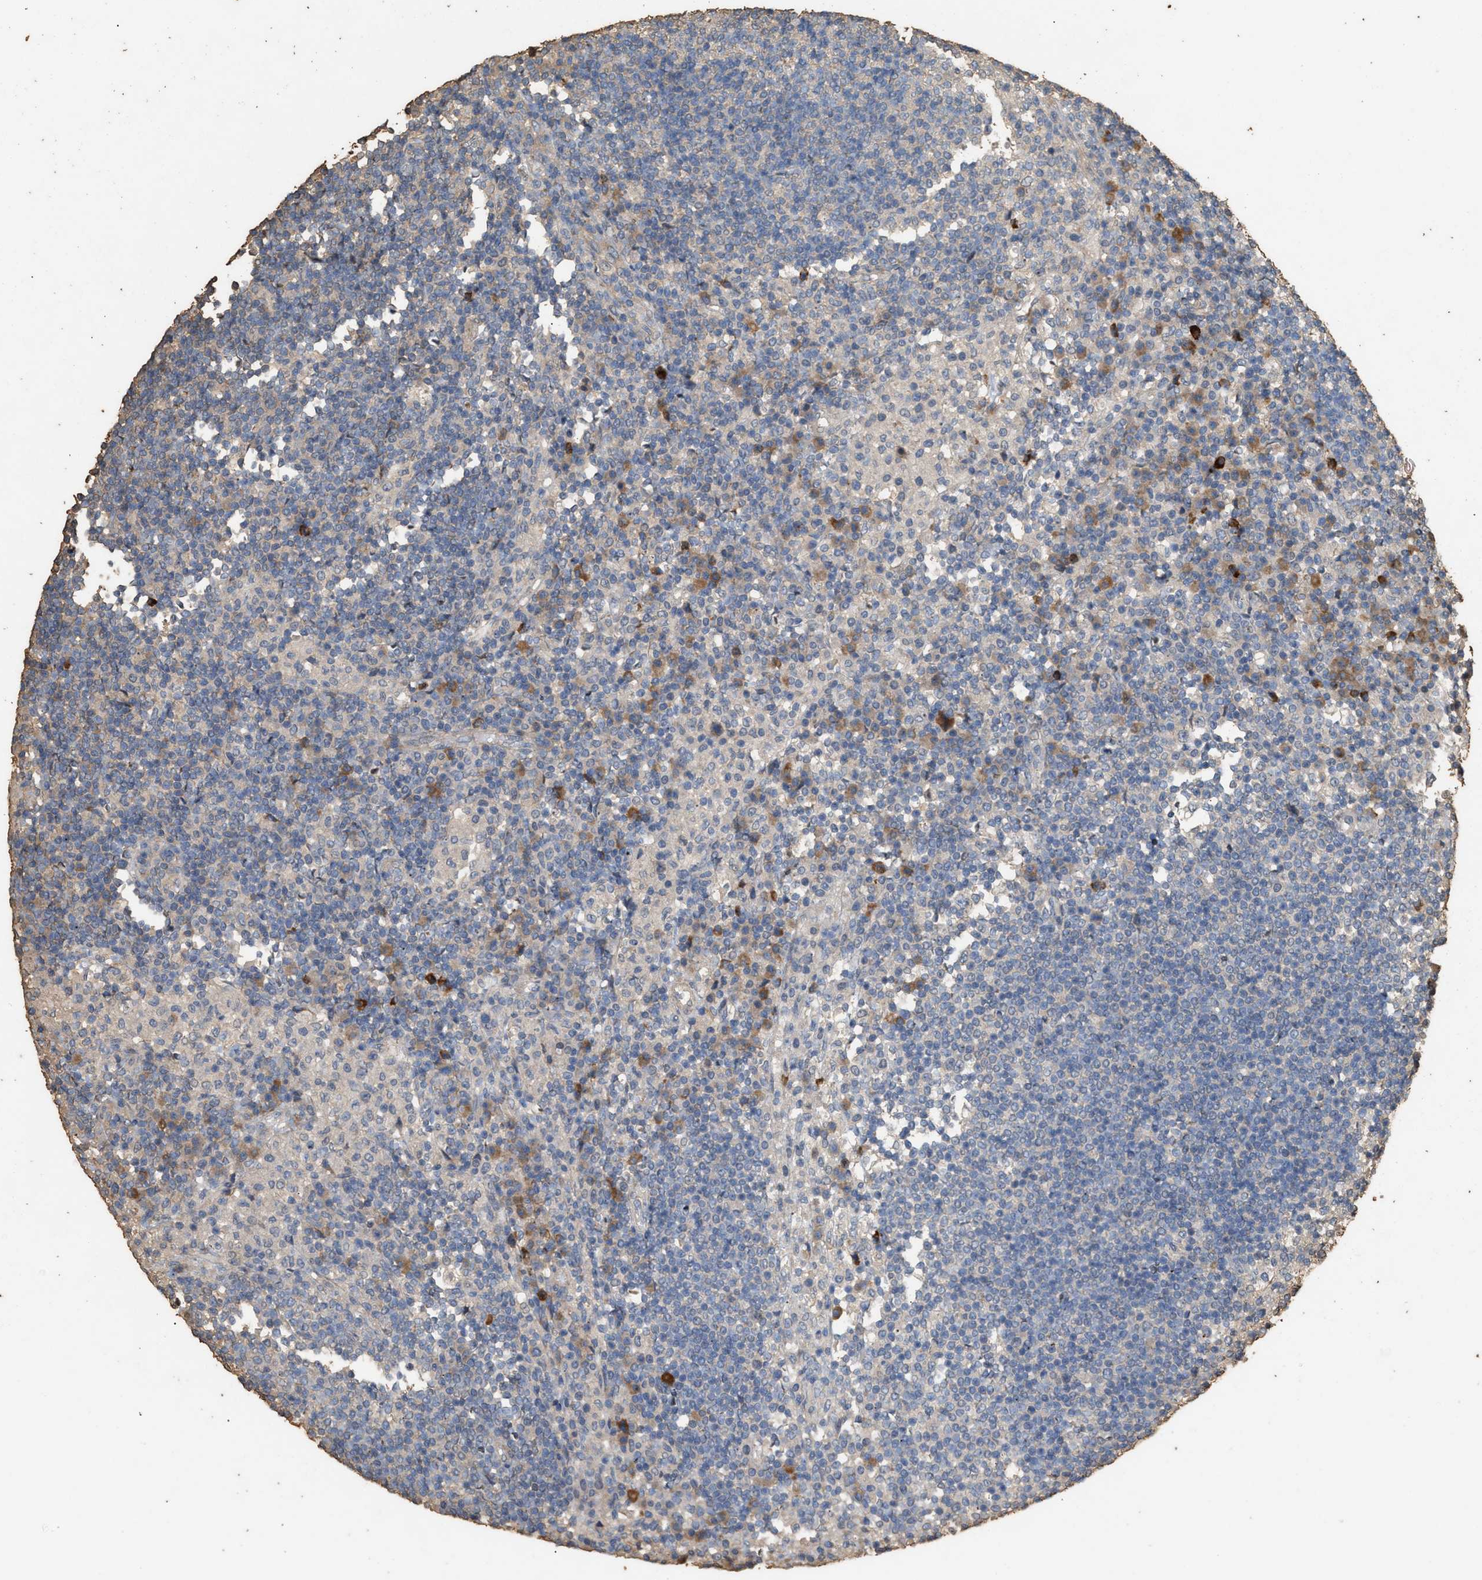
{"staining": {"intensity": "negative", "quantity": "none", "location": "none"}, "tissue": "lymph node", "cell_type": "Germinal center cells", "image_type": "normal", "snomed": [{"axis": "morphology", "description": "Normal tissue, NOS"}, {"axis": "topography", "description": "Lymph node"}], "caption": "Lymph node was stained to show a protein in brown. There is no significant positivity in germinal center cells. Brightfield microscopy of IHC stained with DAB (brown) and hematoxylin (blue), captured at high magnification.", "gene": "DCAF7", "patient": {"sex": "female", "age": 53}}